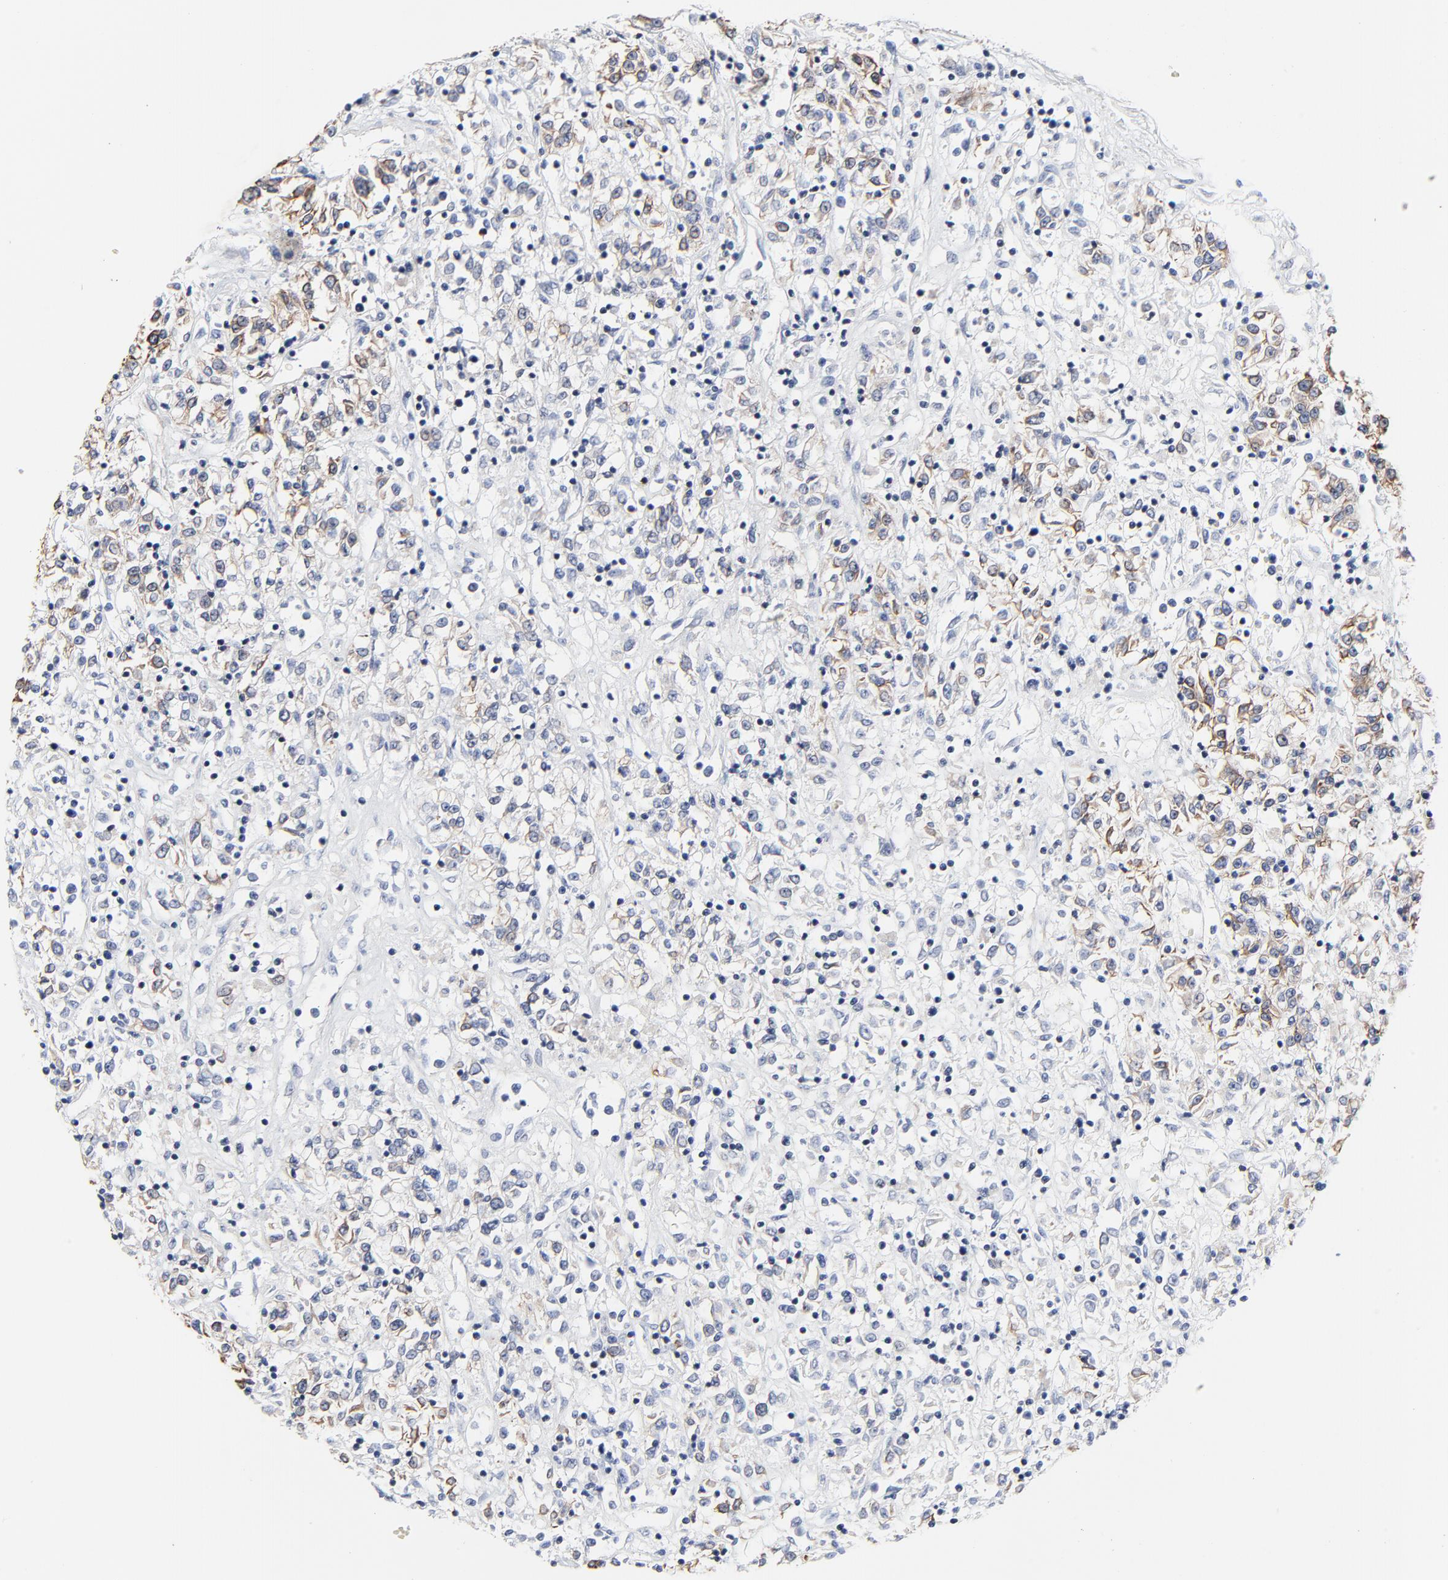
{"staining": {"intensity": "moderate", "quantity": "<25%", "location": "cytoplasmic/membranous"}, "tissue": "renal cancer", "cell_type": "Tumor cells", "image_type": "cancer", "snomed": [{"axis": "morphology", "description": "Adenocarcinoma, NOS"}, {"axis": "topography", "description": "Kidney"}], "caption": "A low amount of moderate cytoplasmic/membranous staining is seen in about <25% of tumor cells in renal cancer tissue.", "gene": "LNX1", "patient": {"sex": "female", "age": 76}}